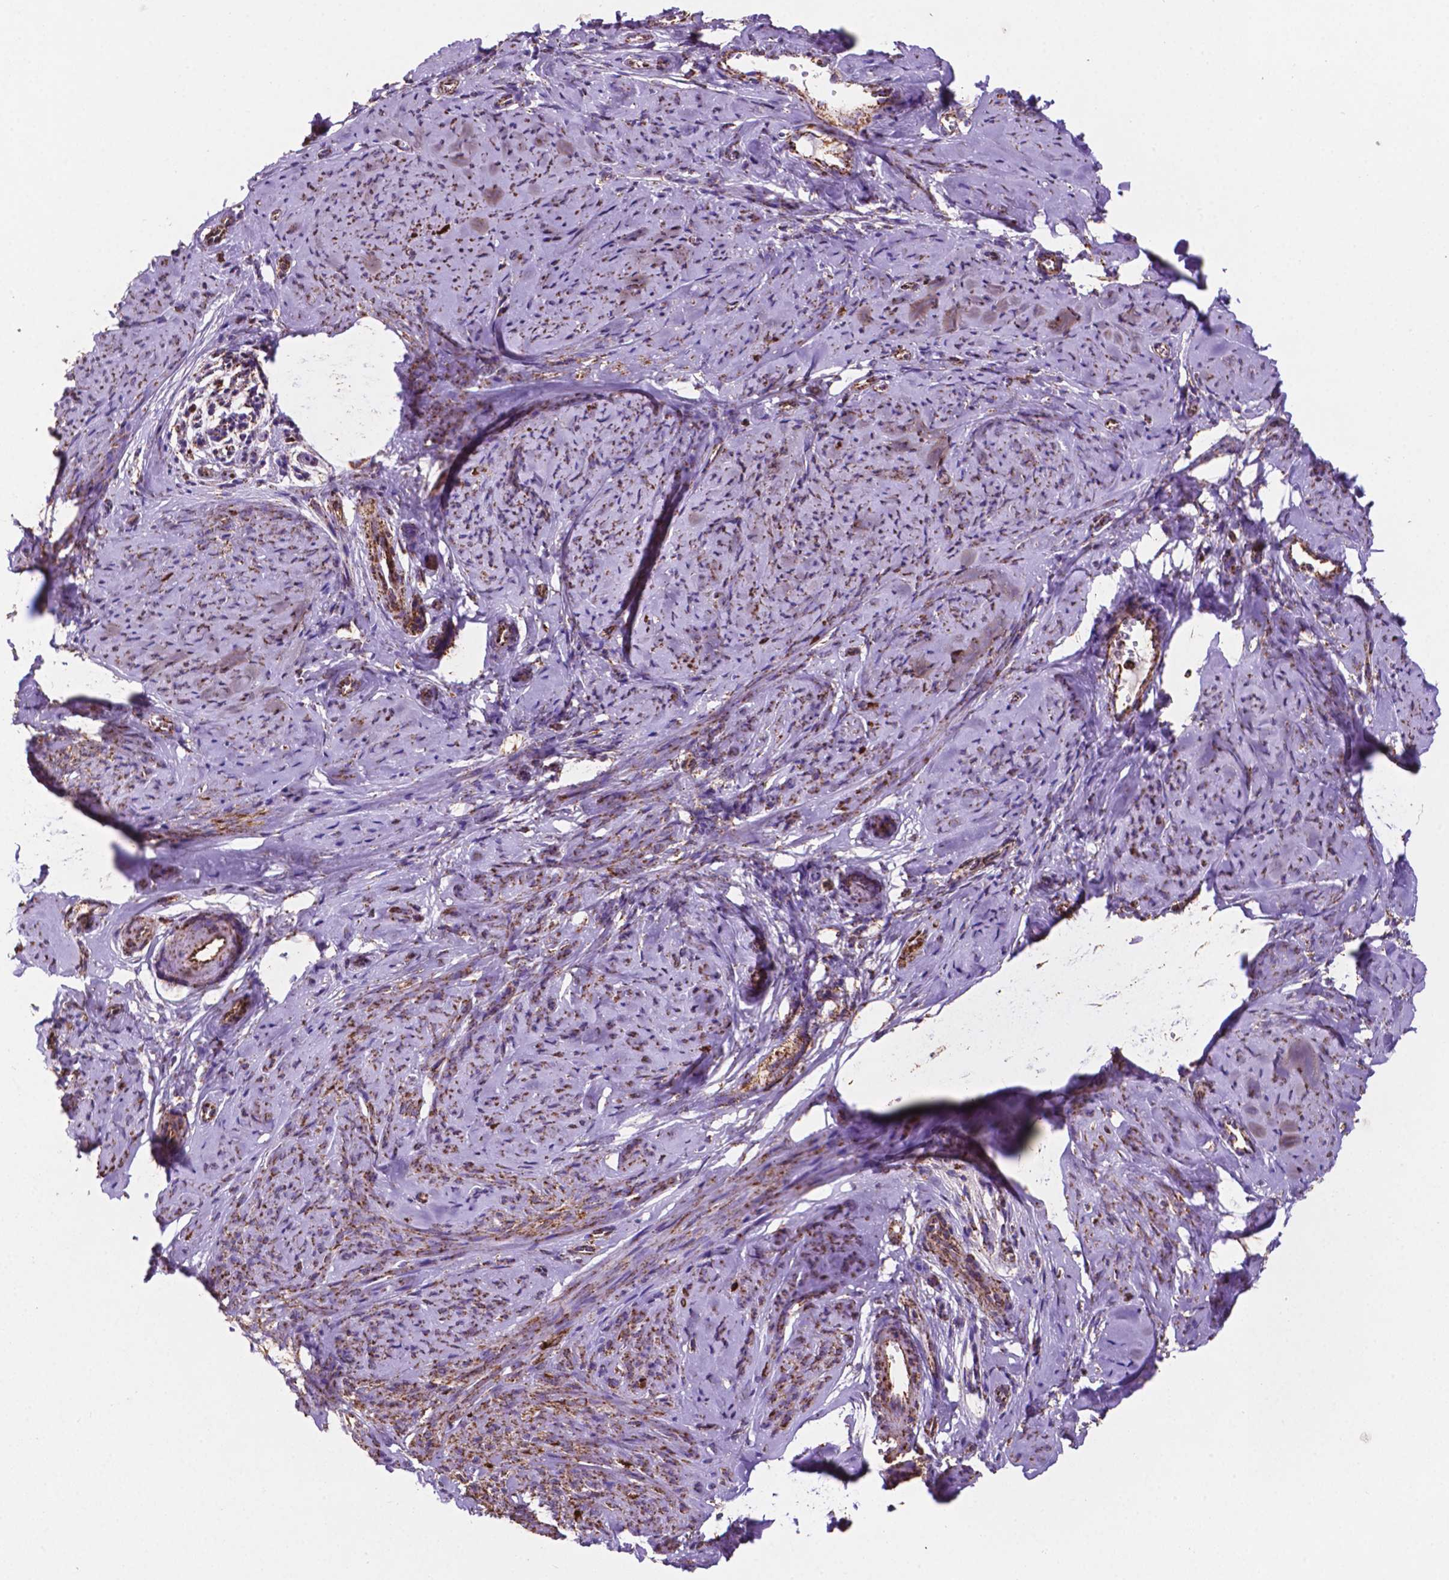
{"staining": {"intensity": "moderate", "quantity": ">75%", "location": "cytoplasmic/membranous"}, "tissue": "smooth muscle", "cell_type": "Smooth muscle cells", "image_type": "normal", "snomed": [{"axis": "morphology", "description": "Normal tissue, NOS"}, {"axis": "topography", "description": "Smooth muscle"}], "caption": "A photomicrograph of smooth muscle stained for a protein exhibits moderate cytoplasmic/membranous brown staining in smooth muscle cells.", "gene": "HSPD1", "patient": {"sex": "female", "age": 48}}